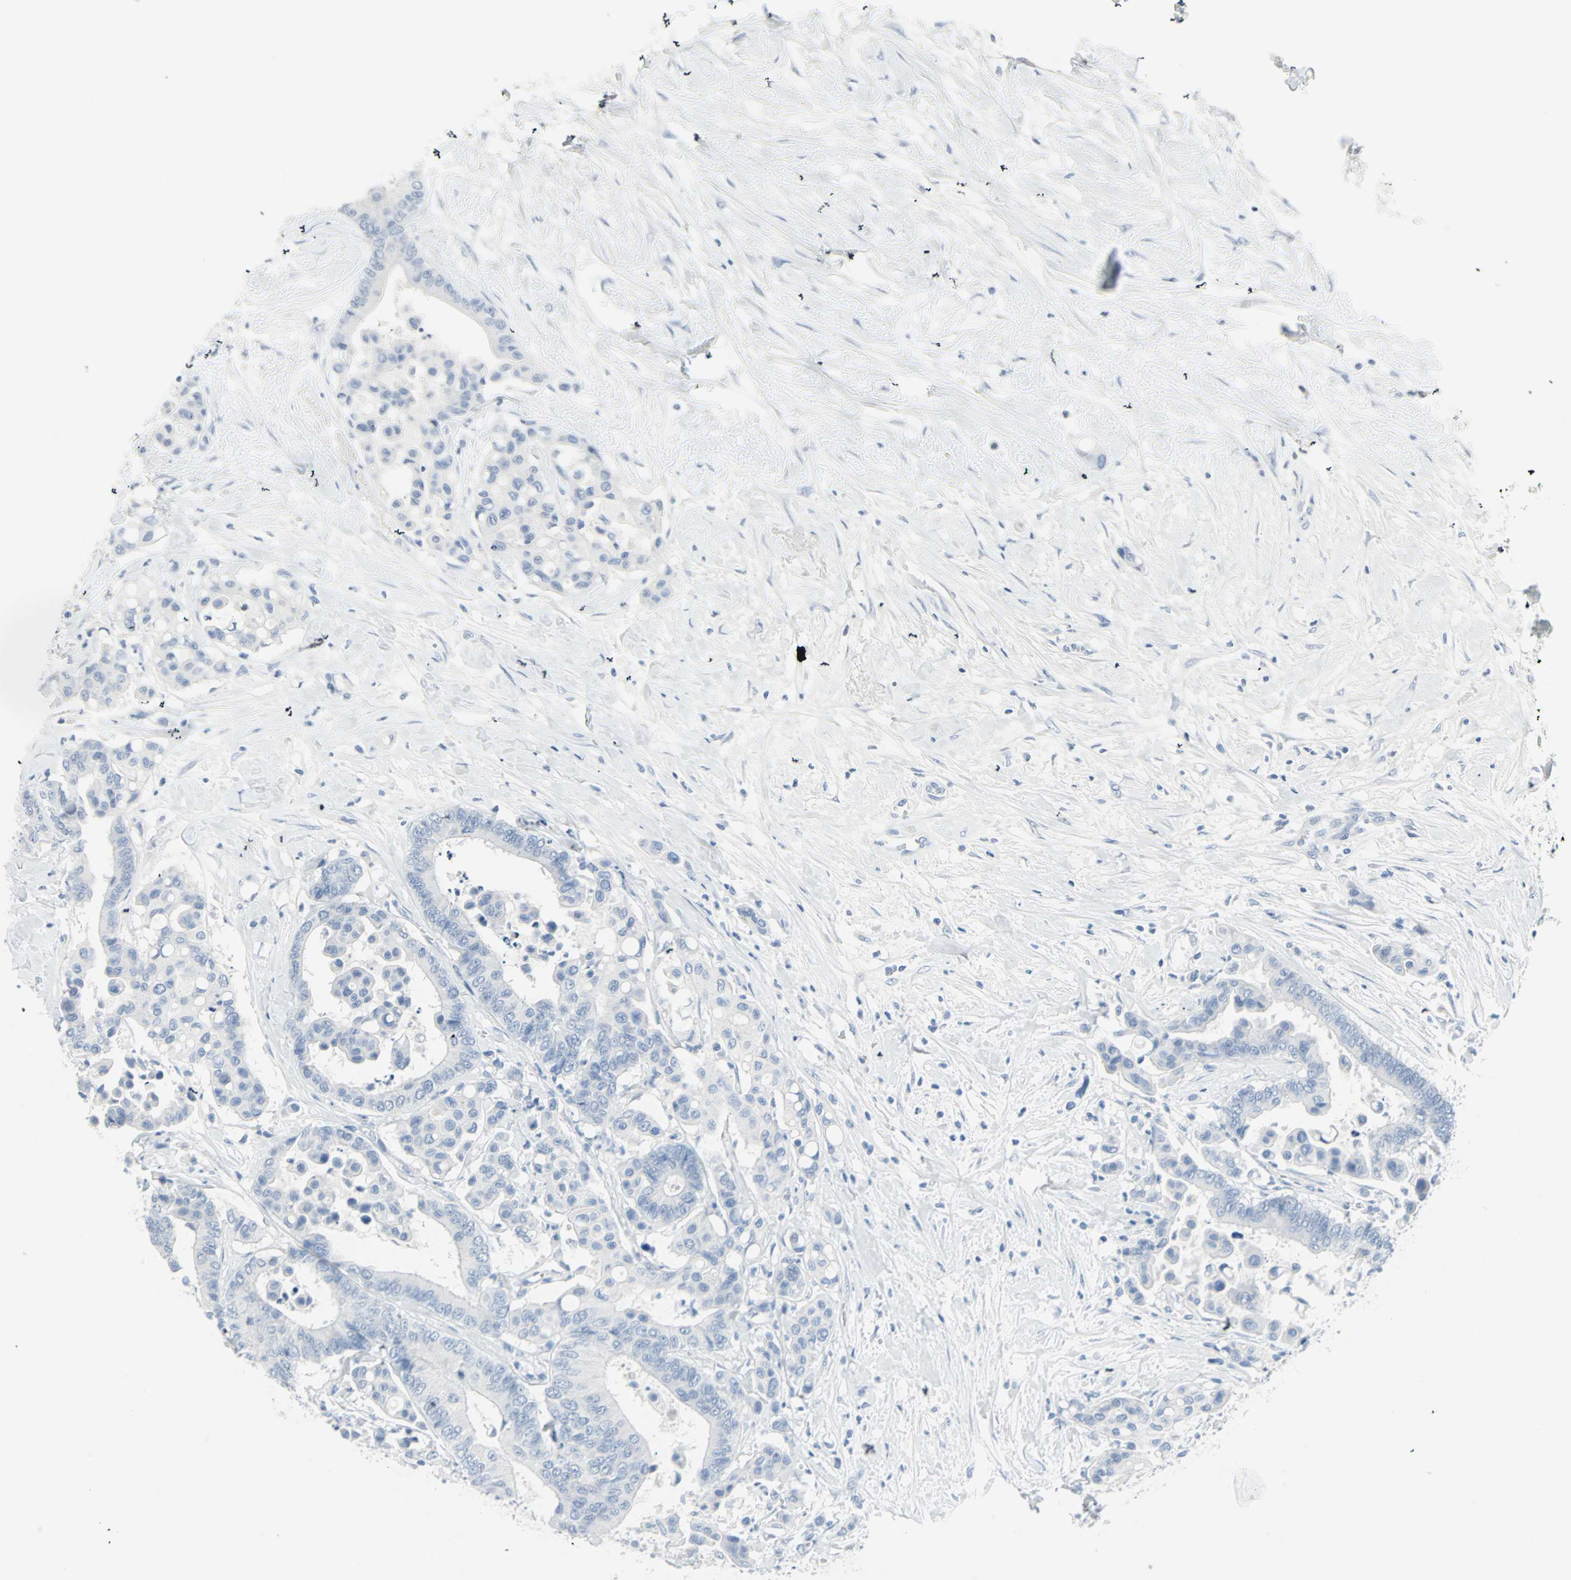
{"staining": {"intensity": "negative", "quantity": "none", "location": "none"}, "tissue": "colorectal cancer", "cell_type": "Tumor cells", "image_type": "cancer", "snomed": [{"axis": "morphology", "description": "Normal tissue, NOS"}, {"axis": "morphology", "description": "Adenocarcinoma, NOS"}, {"axis": "topography", "description": "Colon"}], "caption": "High magnification brightfield microscopy of colorectal cancer stained with DAB (3,3'-diaminobenzidine) (brown) and counterstained with hematoxylin (blue): tumor cells show no significant positivity. Brightfield microscopy of immunohistochemistry (IHC) stained with DAB (brown) and hematoxylin (blue), captured at high magnification.", "gene": "STX1A", "patient": {"sex": "male", "age": 82}}